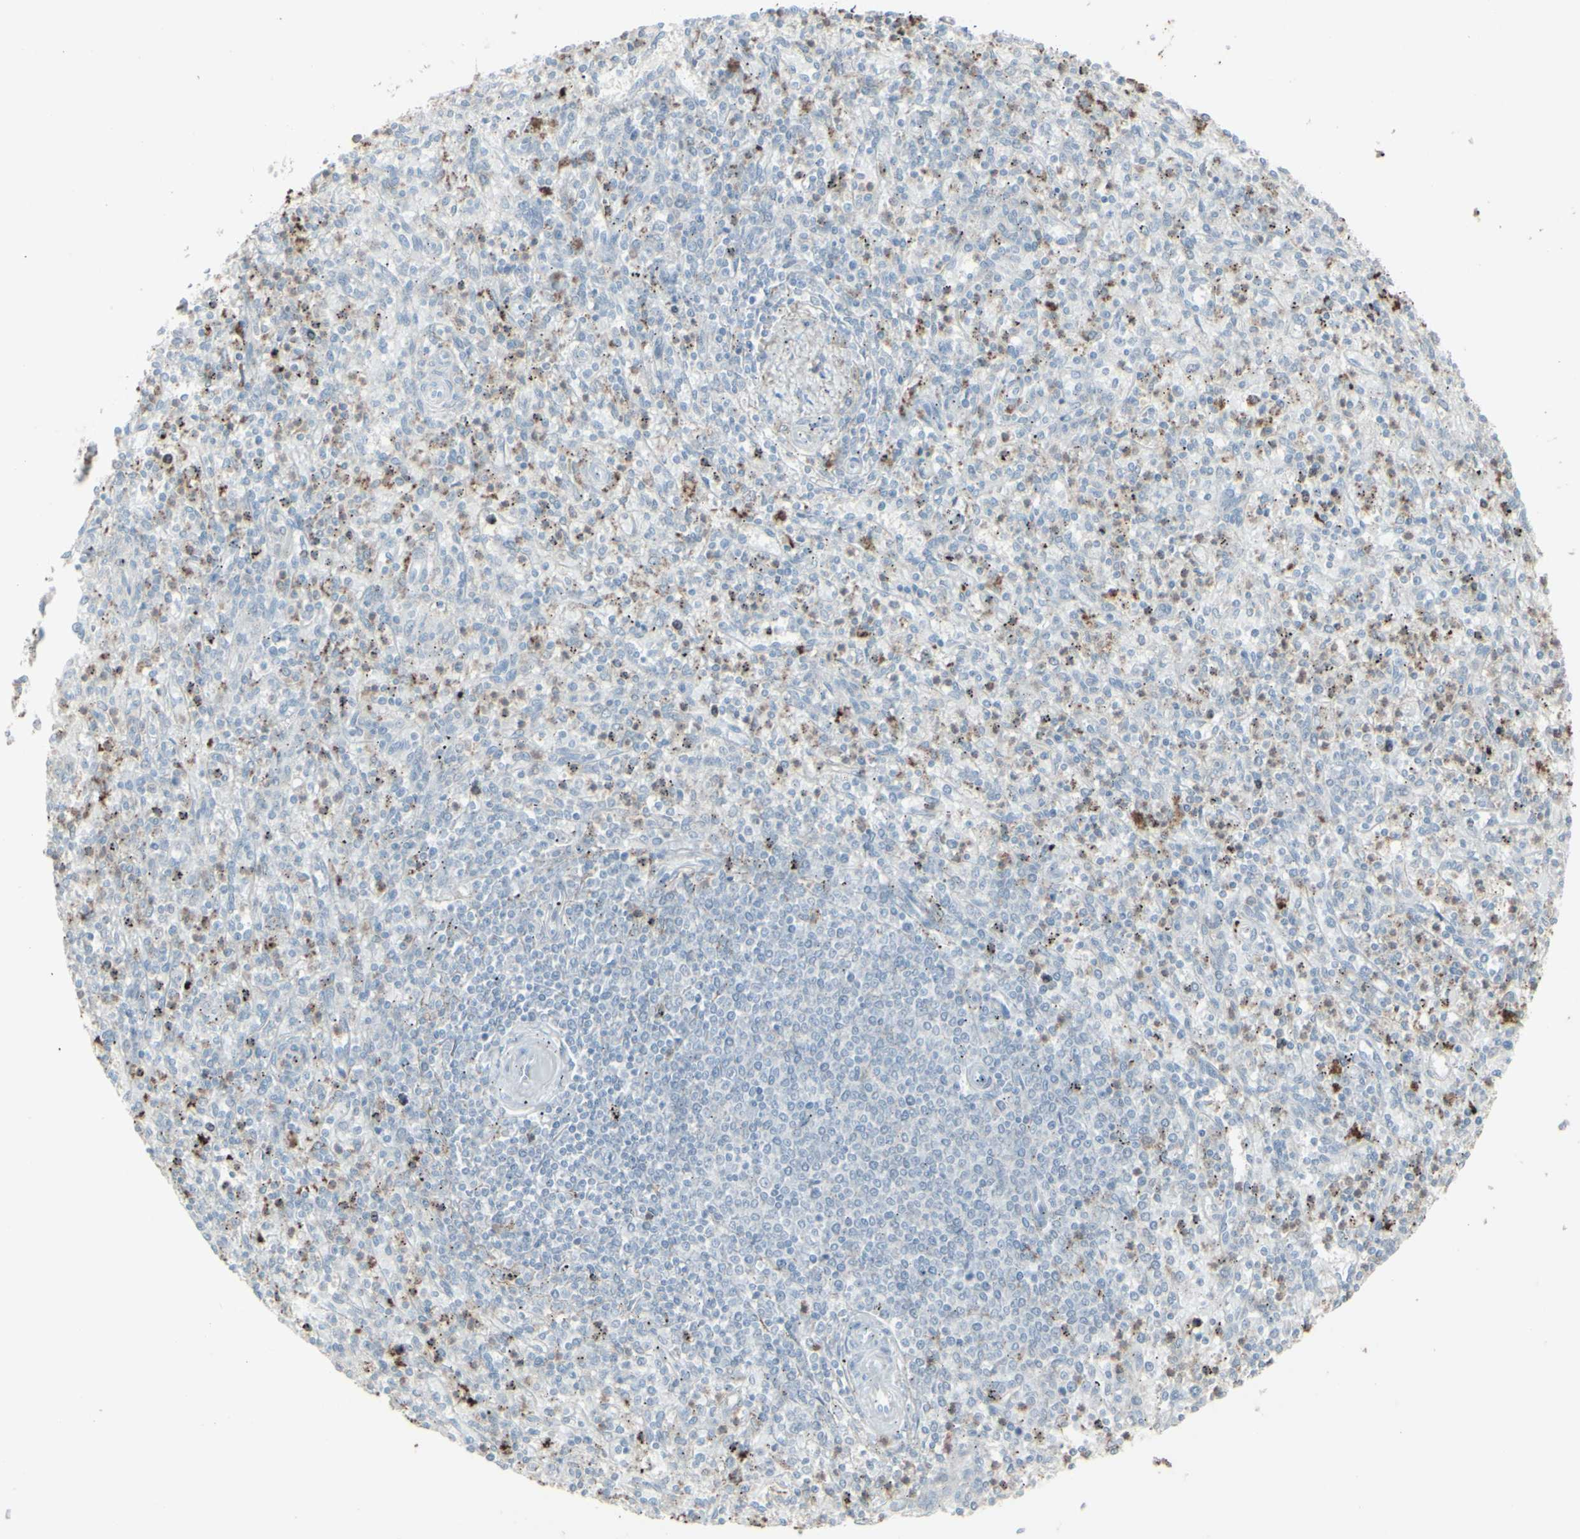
{"staining": {"intensity": "moderate", "quantity": "<25%", "location": "cytoplasmic/membranous"}, "tissue": "spleen", "cell_type": "Cells in red pulp", "image_type": "normal", "snomed": [{"axis": "morphology", "description": "Normal tissue, NOS"}, {"axis": "topography", "description": "Spleen"}], "caption": "Protein staining shows moderate cytoplasmic/membranous staining in about <25% of cells in red pulp in unremarkable spleen. Ihc stains the protein in brown and the nuclei are stained blue.", "gene": "GJA1", "patient": {"sex": "male", "age": 72}}